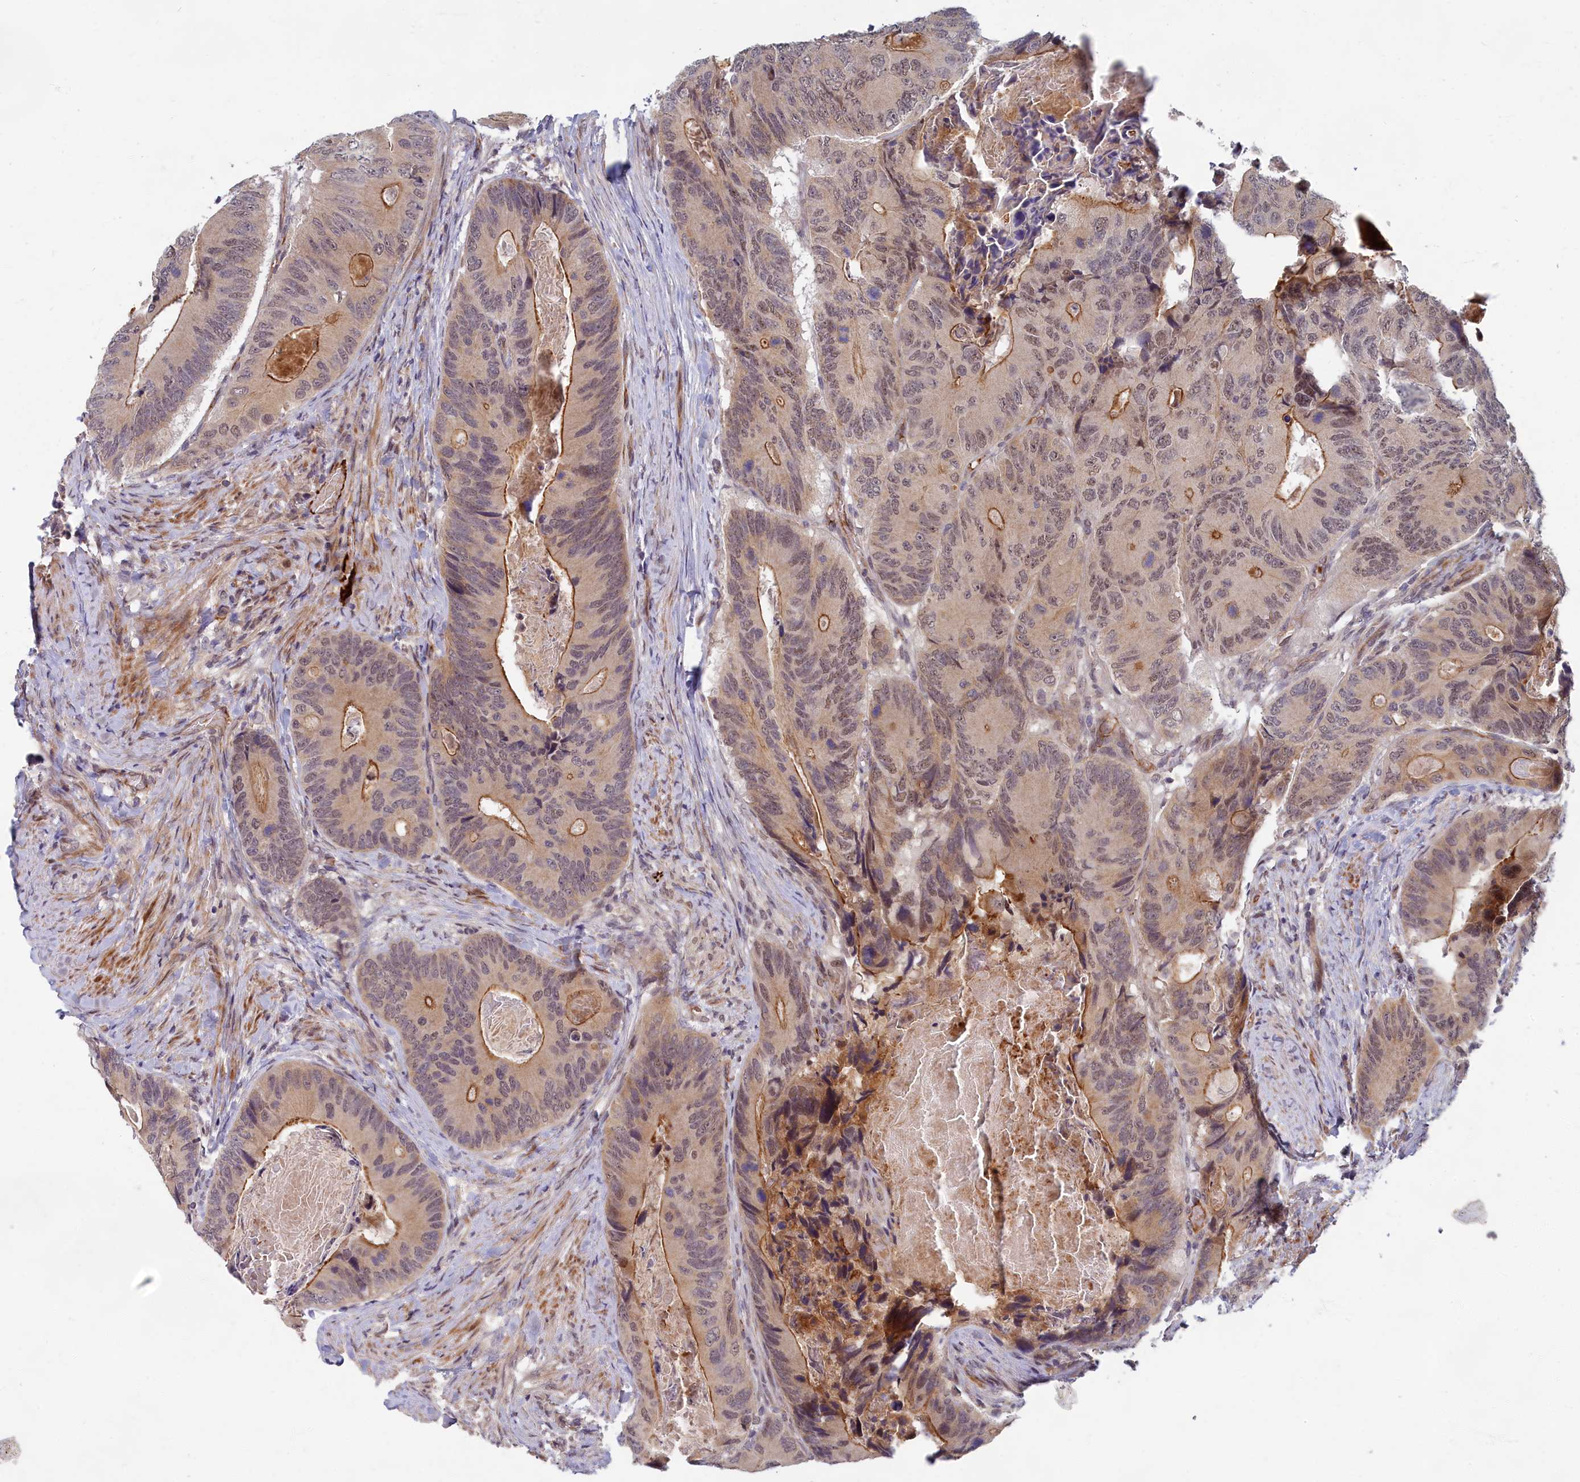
{"staining": {"intensity": "moderate", "quantity": "25%-75%", "location": "cytoplasmic/membranous"}, "tissue": "colorectal cancer", "cell_type": "Tumor cells", "image_type": "cancer", "snomed": [{"axis": "morphology", "description": "Adenocarcinoma, NOS"}, {"axis": "topography", "description": "Colon"}], "caption": "This histopathology image demonstrates IHC staining of human colorectal adenocarcinoma, with medium moderate cytoplasmic/membranous expression in about 25%-75% of tumor cells.", "gene": "EARS2", "patient": {"sex": "male", "age": 84}}